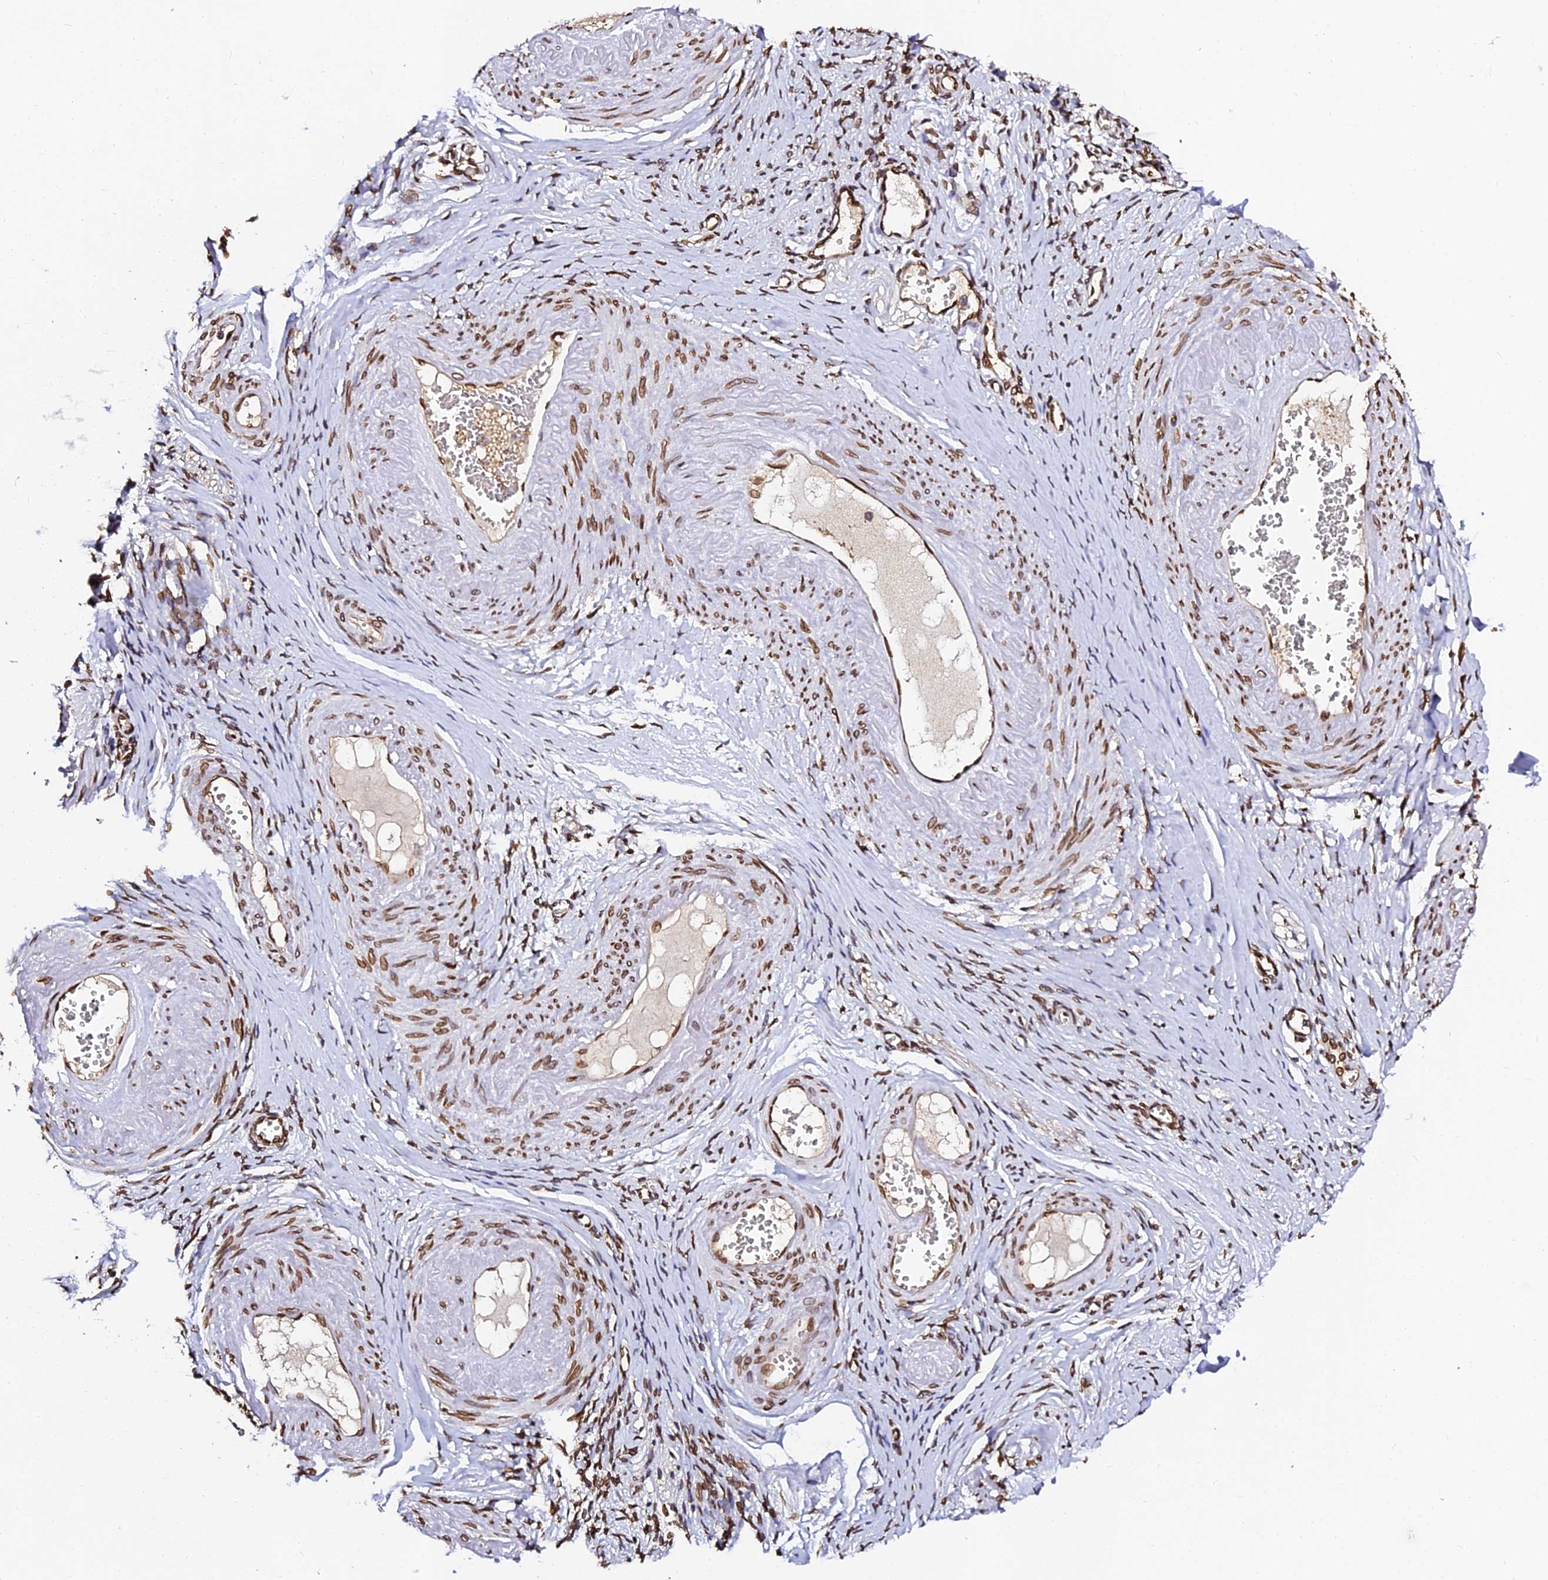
{"staining": {"intensity": "strong", "quantity": ">75%", "location": "nuclear"}, "tissue": "adipose tissue", "cell_type": "Adipocytes", "image_type": "normal", "snomed": [{"axis": "morphology", "description": "Normal tissue, NOS"}, {"axis": "topography", "description": "Vascular tissue"}, {"axis": "topography", "description": "Fallopian tube"}, {"axis": "topography", "description": "Ovary"}], "caption": "A micrograph showing strong nuclear staining in about >75% of adipocytes in benign adipose tissue, as visualized by brown immunohistochemical staining.", "gene": "ANAPC5", "patient": {"sex": "female", "age": 67}}